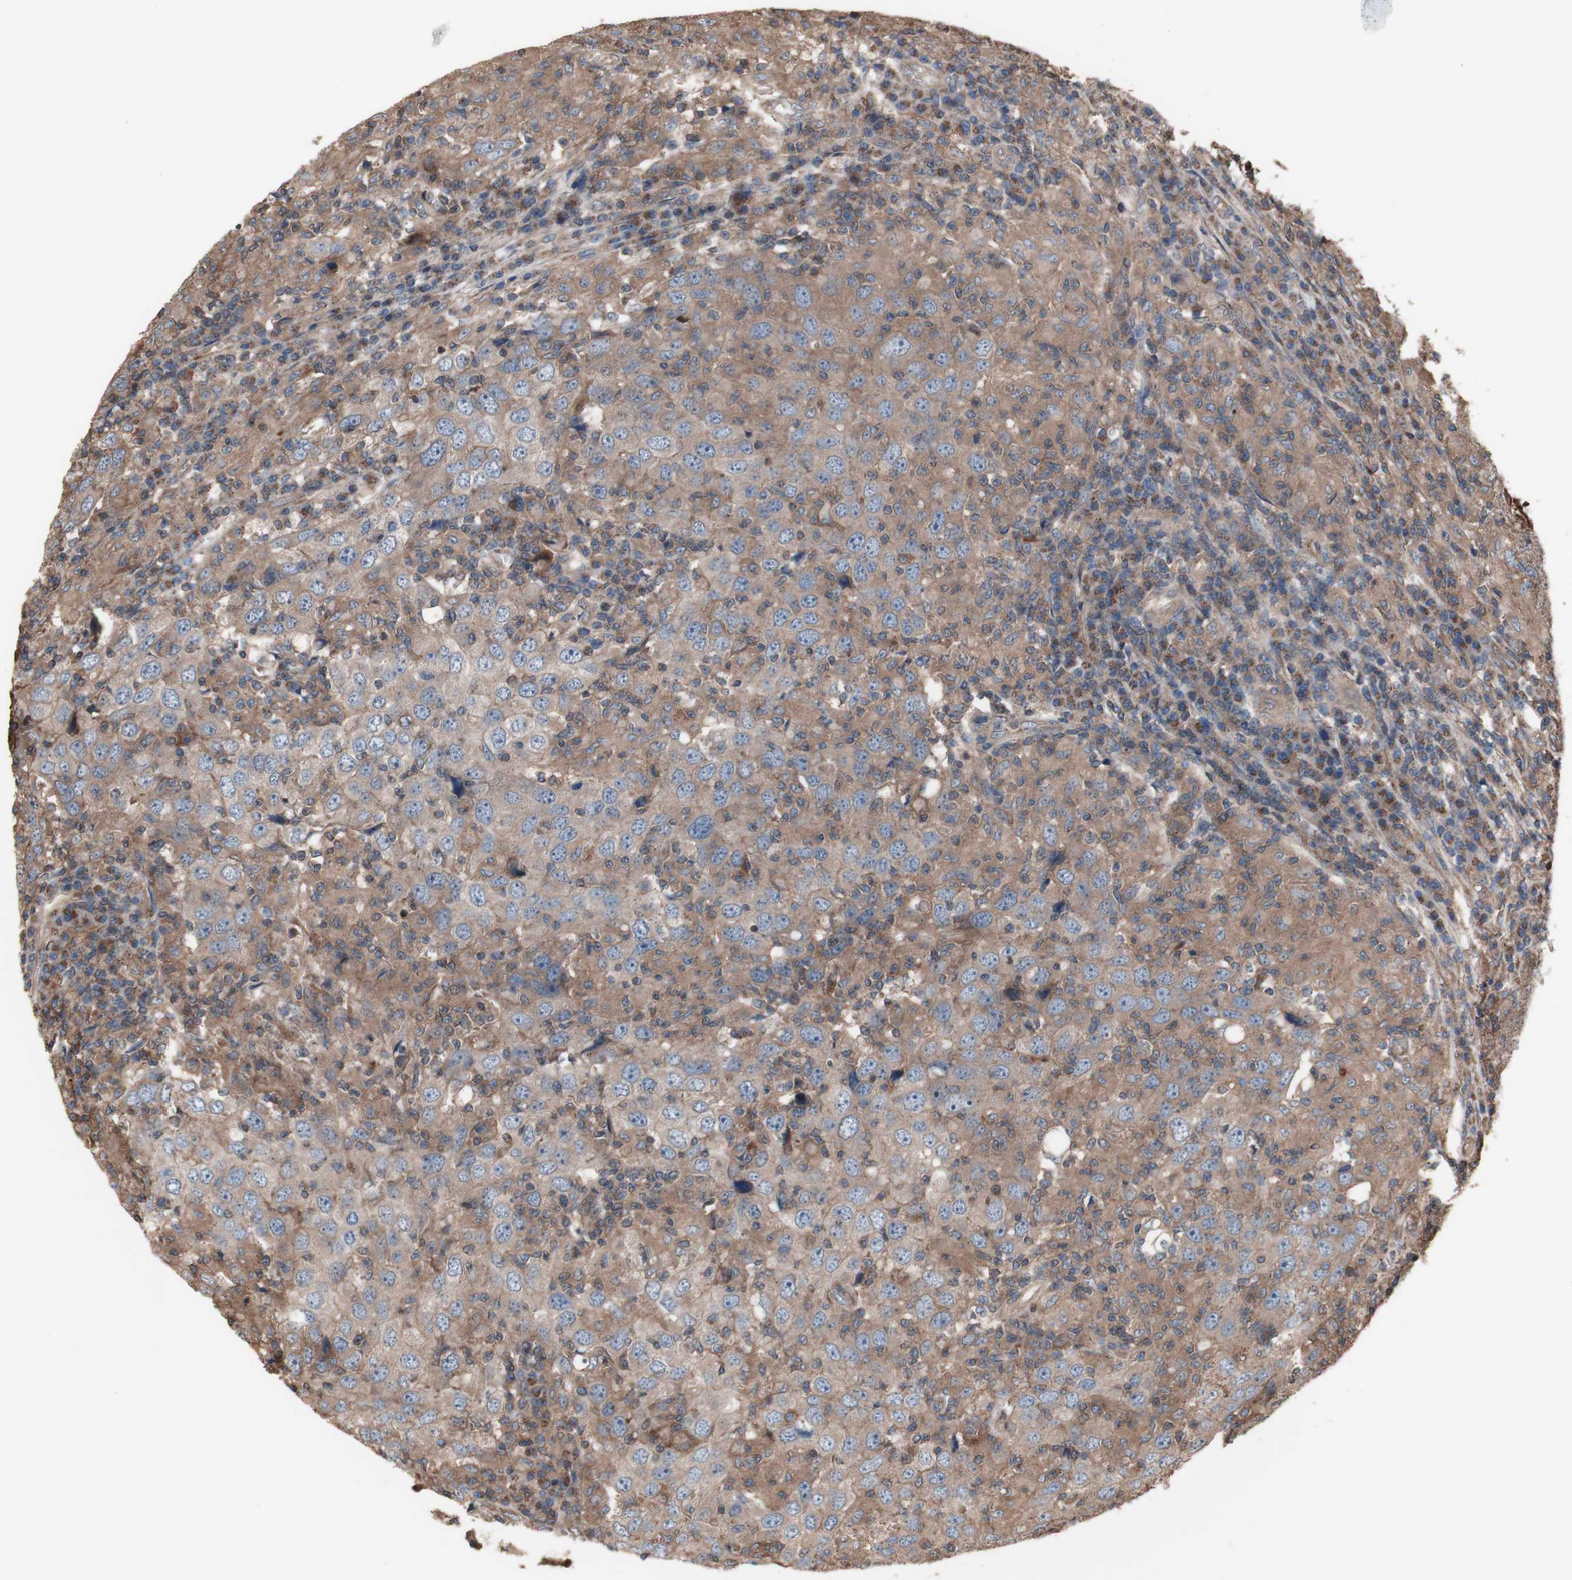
{"staining": {"intensity": "moderate", "quantity": ">75%", "location": "cytoplasmic/membranous"}, "tissue": "head and neck cancer", "cell_type": "Tumor cells", "image_type": "cancer", "snomed": [{"axis": "morphology", "description": "Adenocarcinoma, NOS"}, {"axis": "topography", "description": "Salivary gland"}, {"axis": "topography", "description": "Head-Neck"}], "caption": "Brown immunohistochemical staining in human head and neck adenocarcinoma shows moderate cytoplasmic/membranous staining in approximately >75% of tumor cells.", "gene": "COPB1", "patient": {"sex": "female", "age": 65}}